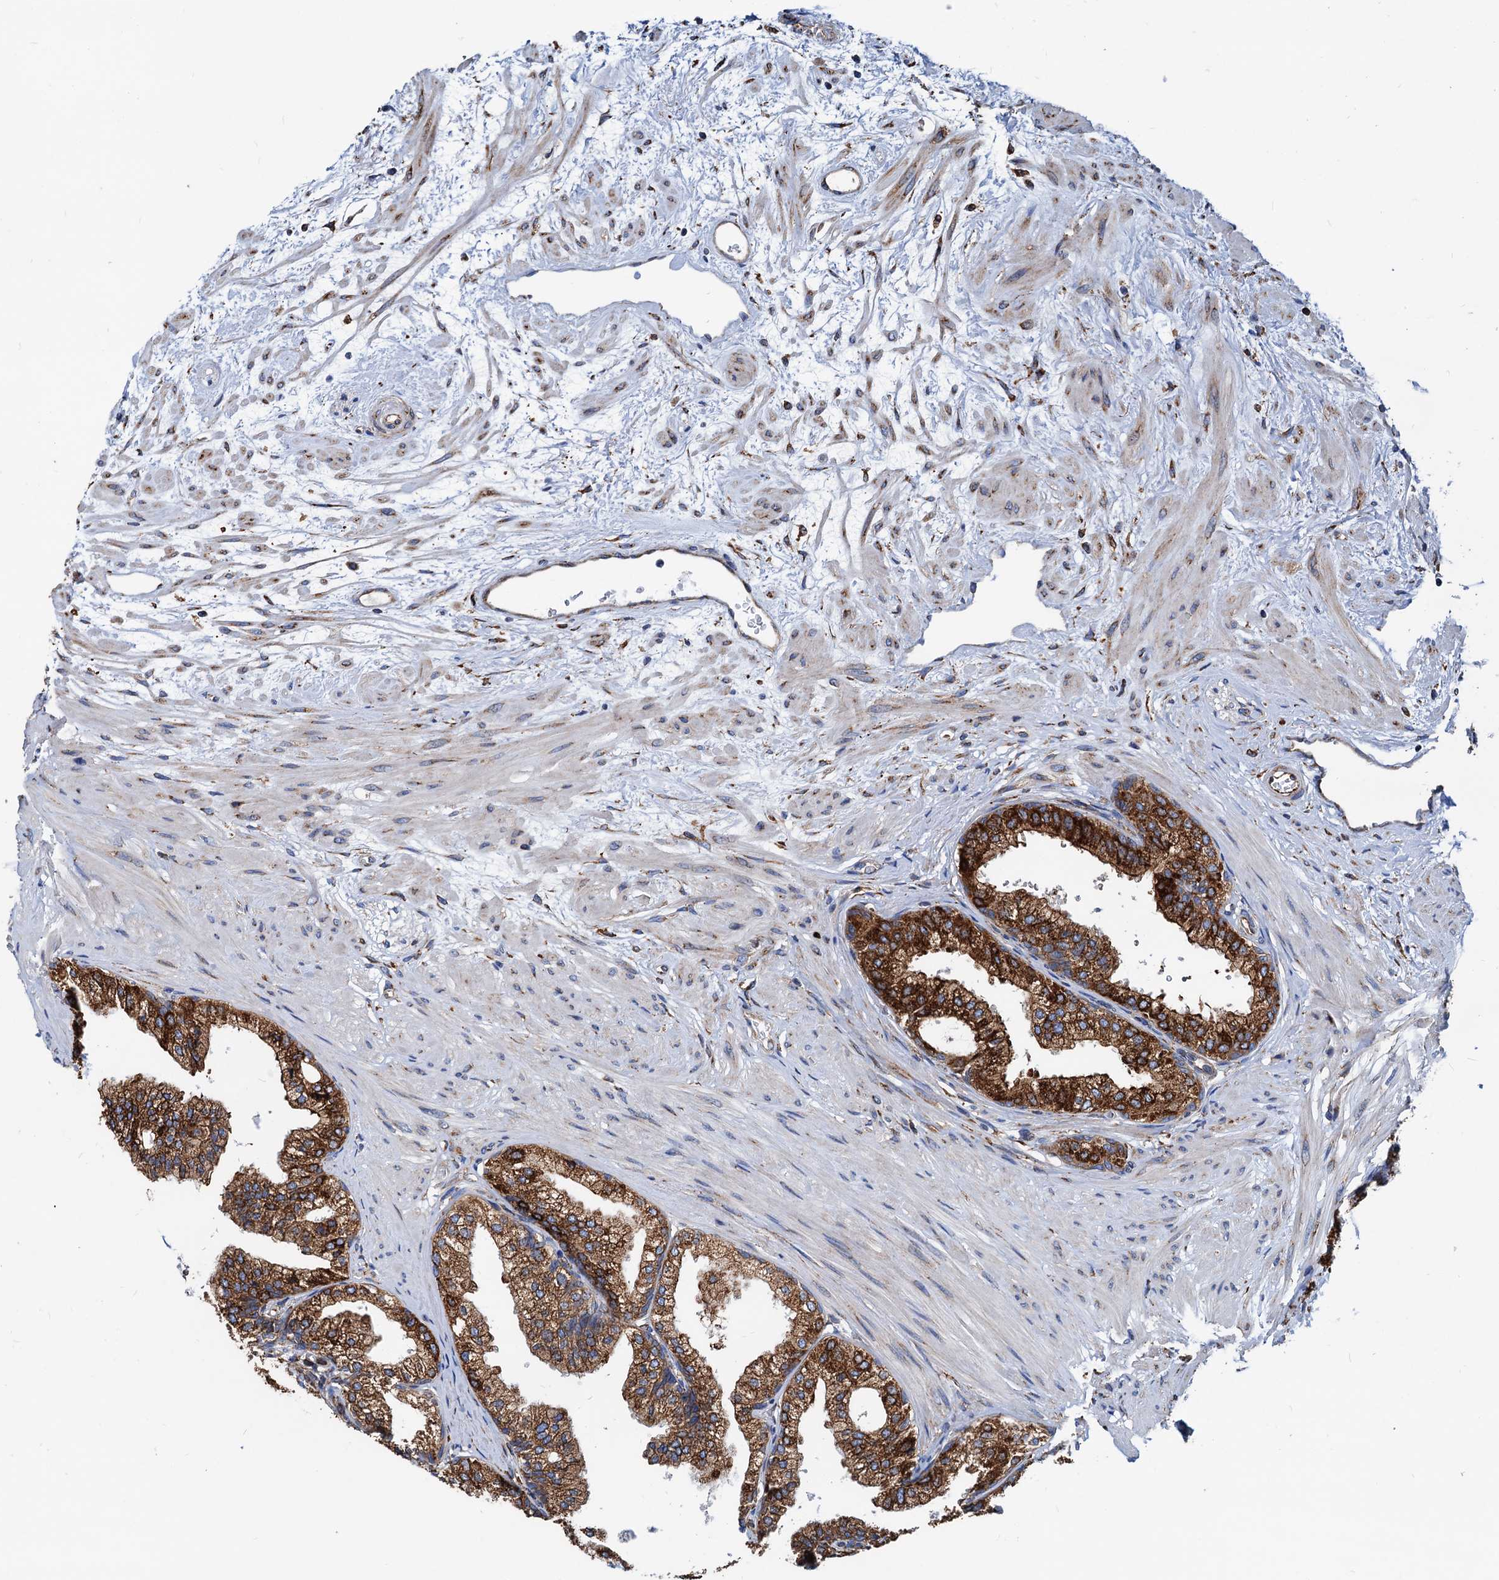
{"staining": {"intensity": "strong", "quantity": ">75%", "location": "cytoplasmic/membranous"}, "tissue": "prostate", "cell_type": "Glandular cells", "image_type": "normal", "snomed": [{"axis": "morphology", "description": "Normal tissue, NOS"}, {"axis": "topography", "description": "Prostate"}], "caption": "Prostate stained with DAB (3,3'-diaminobenzidine) immunohistochemistry exhibits high levels of strong cytoplasmic/membranous expression in approximately >75% of glandular cells. Nuclei are stained in blue.", "gene": "HSPA5", "patient": {"sex": "male", "age": 60}}